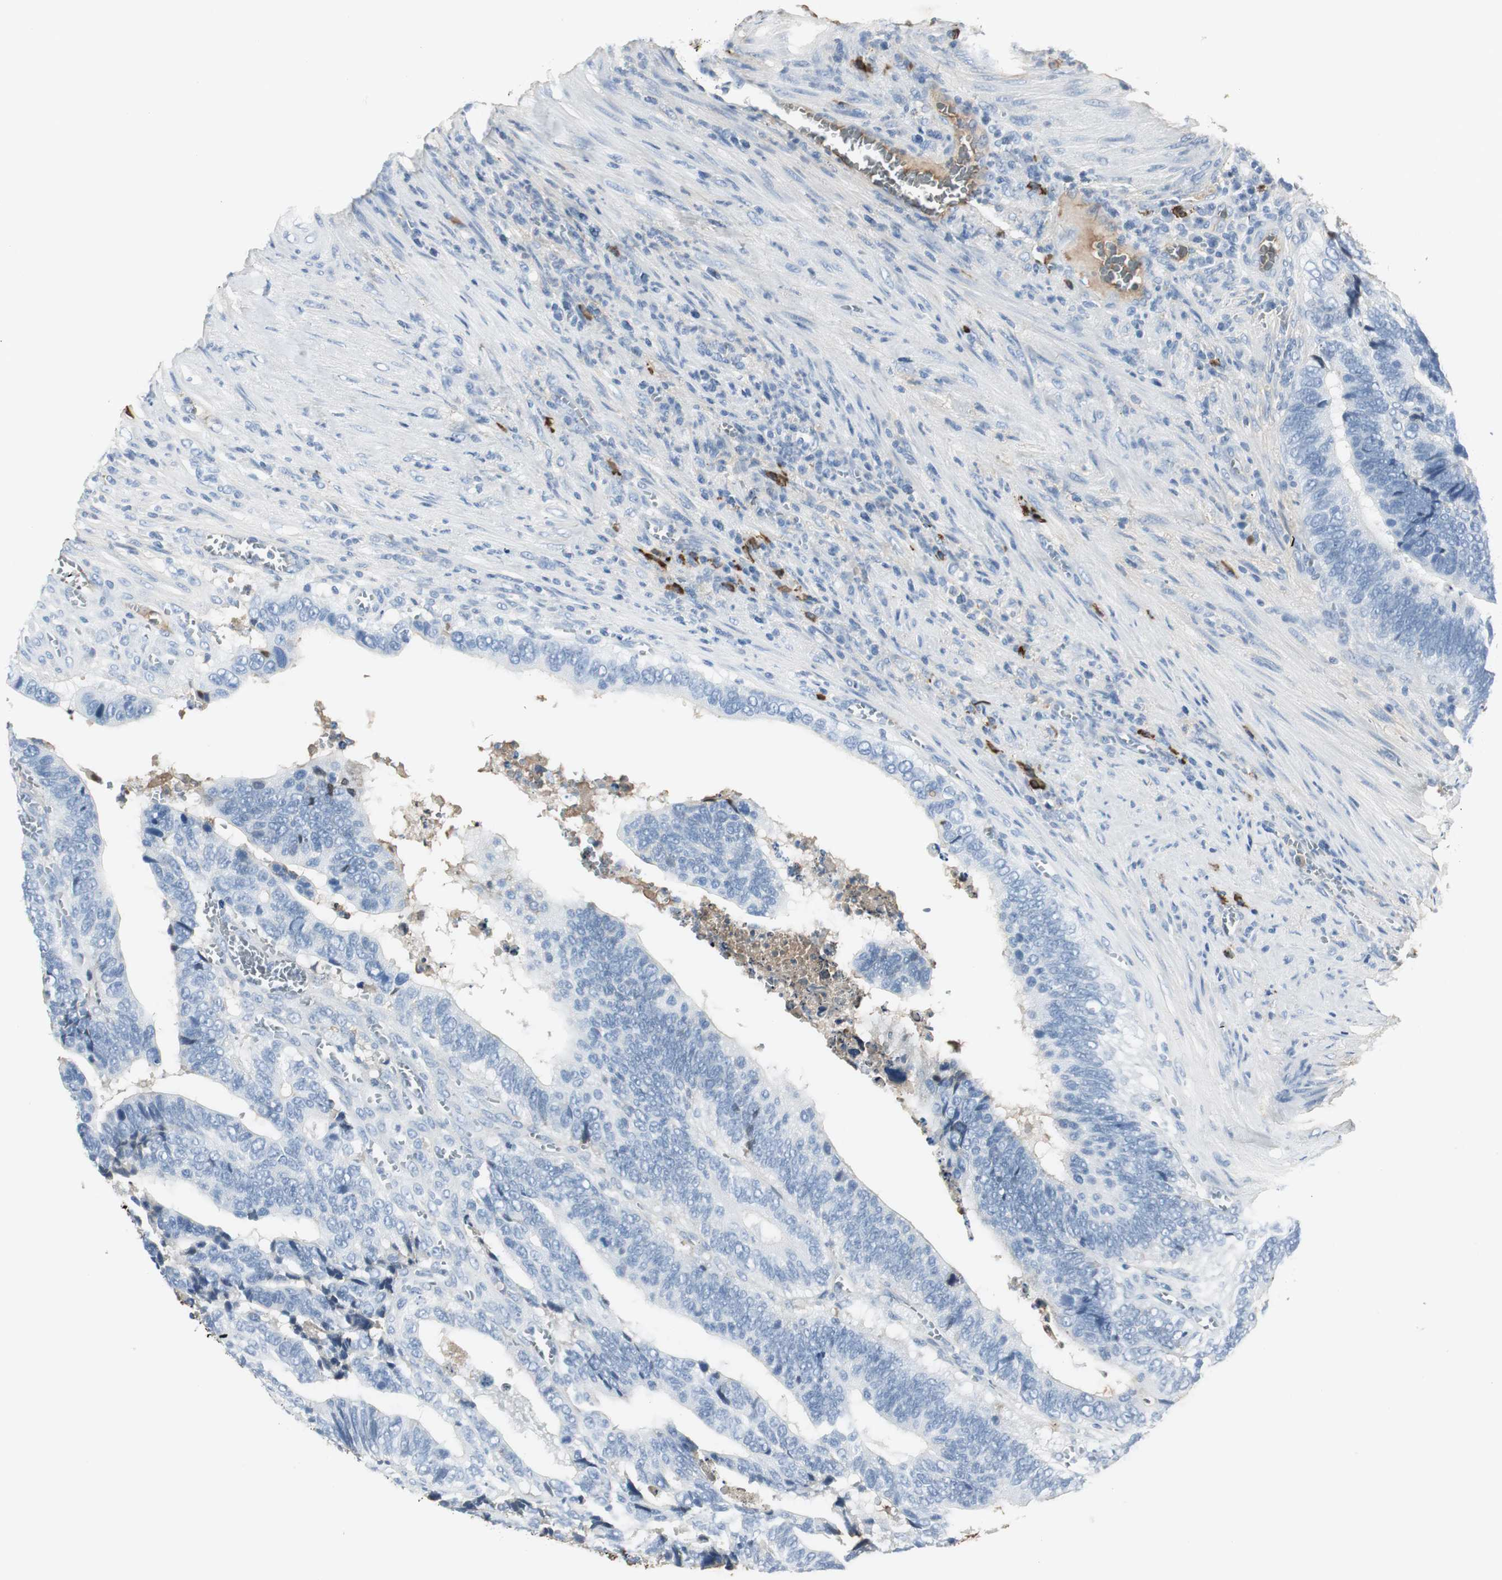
{"staining": {"intensity": "negative", "quantity": "none", "location": "none"}, "tissue": "colorectal cancer", "cell_type": "Tumor cells", "image_type": "cancer", "snomed": [{"axis": "morphology", "description": "Adenocarcinoma, NOS"}, {"axis": "topography", "description": "Colon"}], "caption": "Tumor cells show no significant staining in colorectal cancer. (Immunohistochemistry, brightfield microscopy, high magnification).", "gene": "IGHA1", "patient": {"sex": "male", "age": 72}}